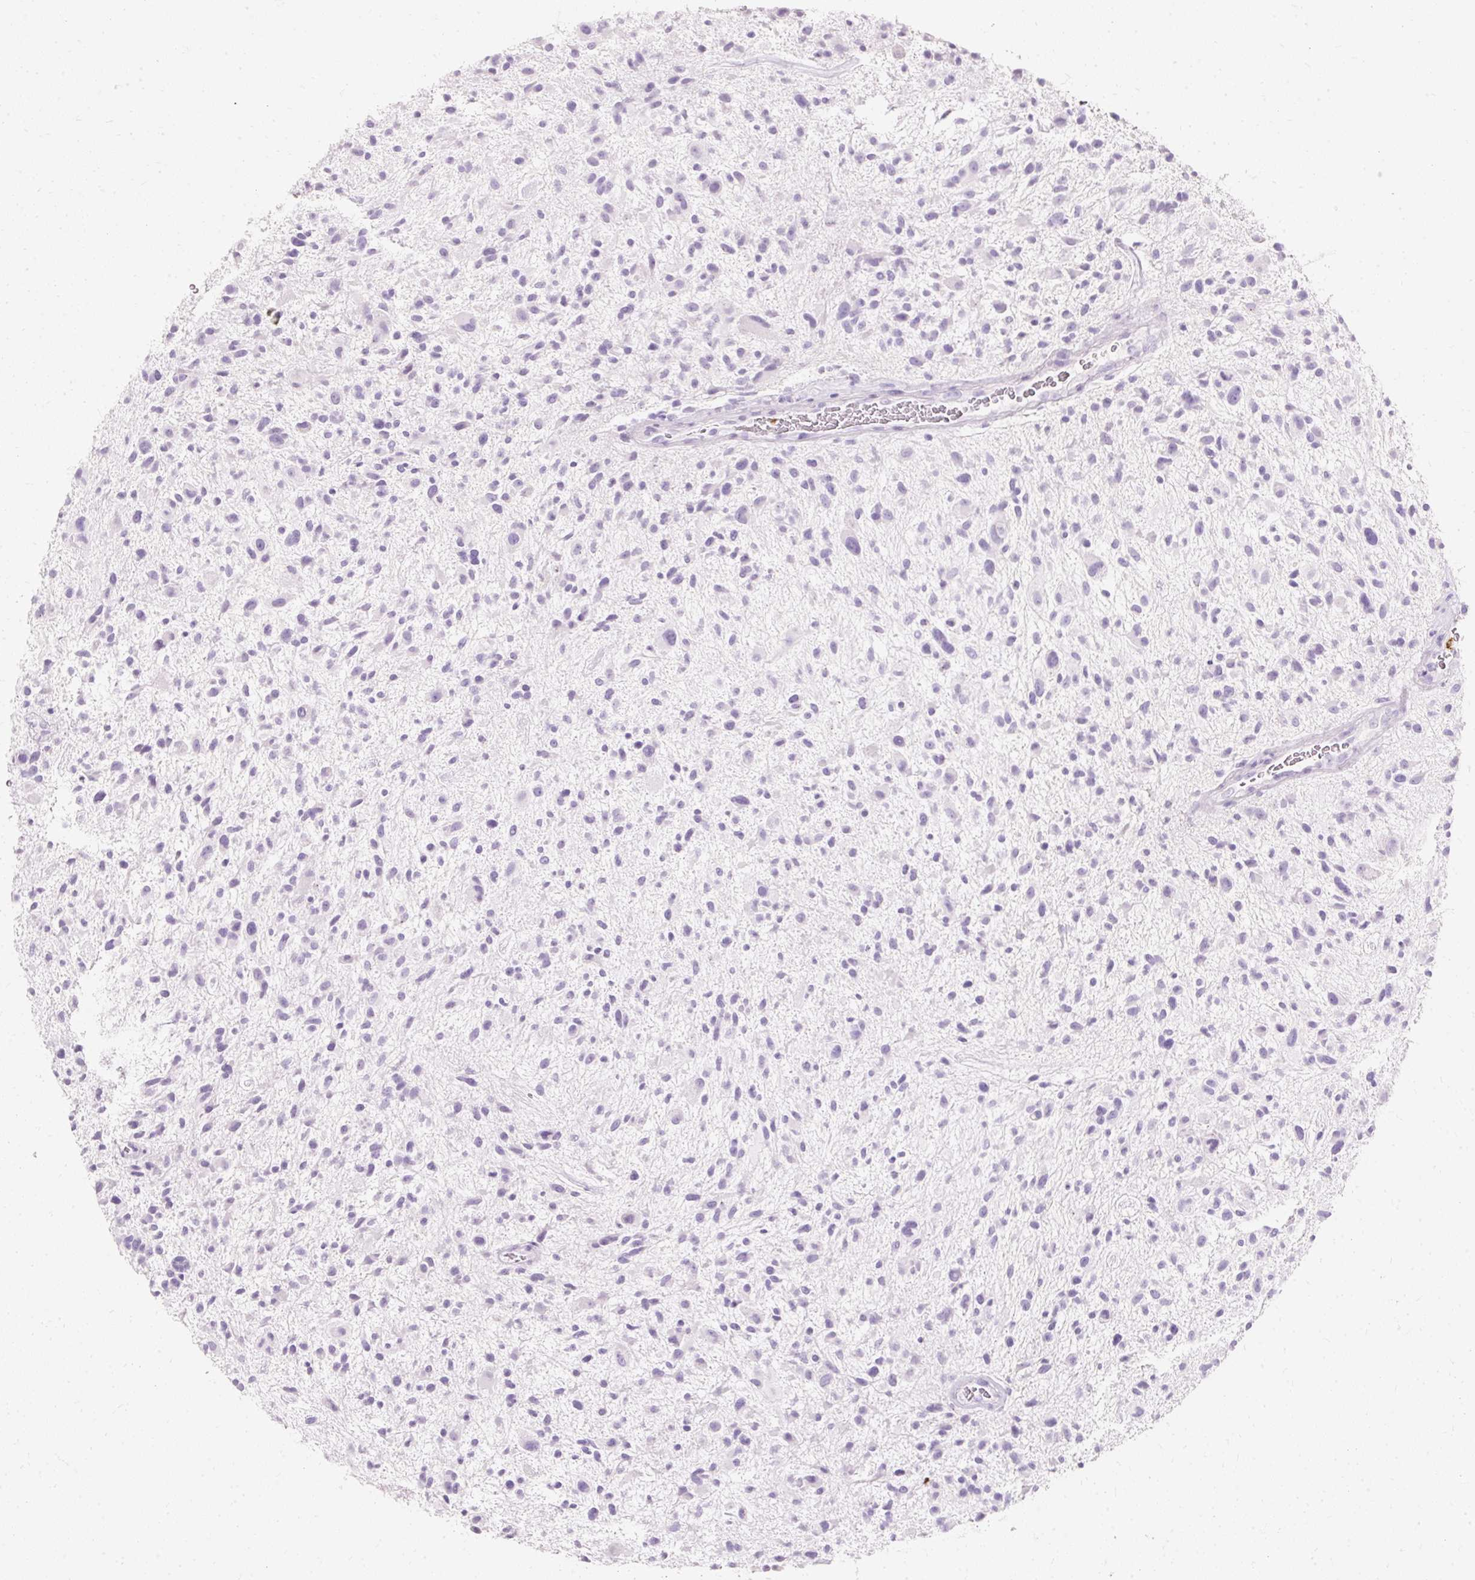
{"staining": {"intensity": "negative", "quantity": "none", "location": "none"}, "tissue": "glioma", "cell_type": "Tumor cells", "image_type": "cancer", "snomed": [{"axis": "morphology", "description": "Glioma, malignant, High grade"}, {"axis": "topography", "description": "Brain"}], "caption": "IHC histopathology image of neoplastic tissue: human high-grade glioma (malignant) stained with DAB (3,3'-diaminobenzidine) displays no significant protein positivity in tumor cells. (DAB immunohistochemistry (IHC), high magnification).", "gene": "DEFA1", "patient": {"sex": "male", "age": 47}}